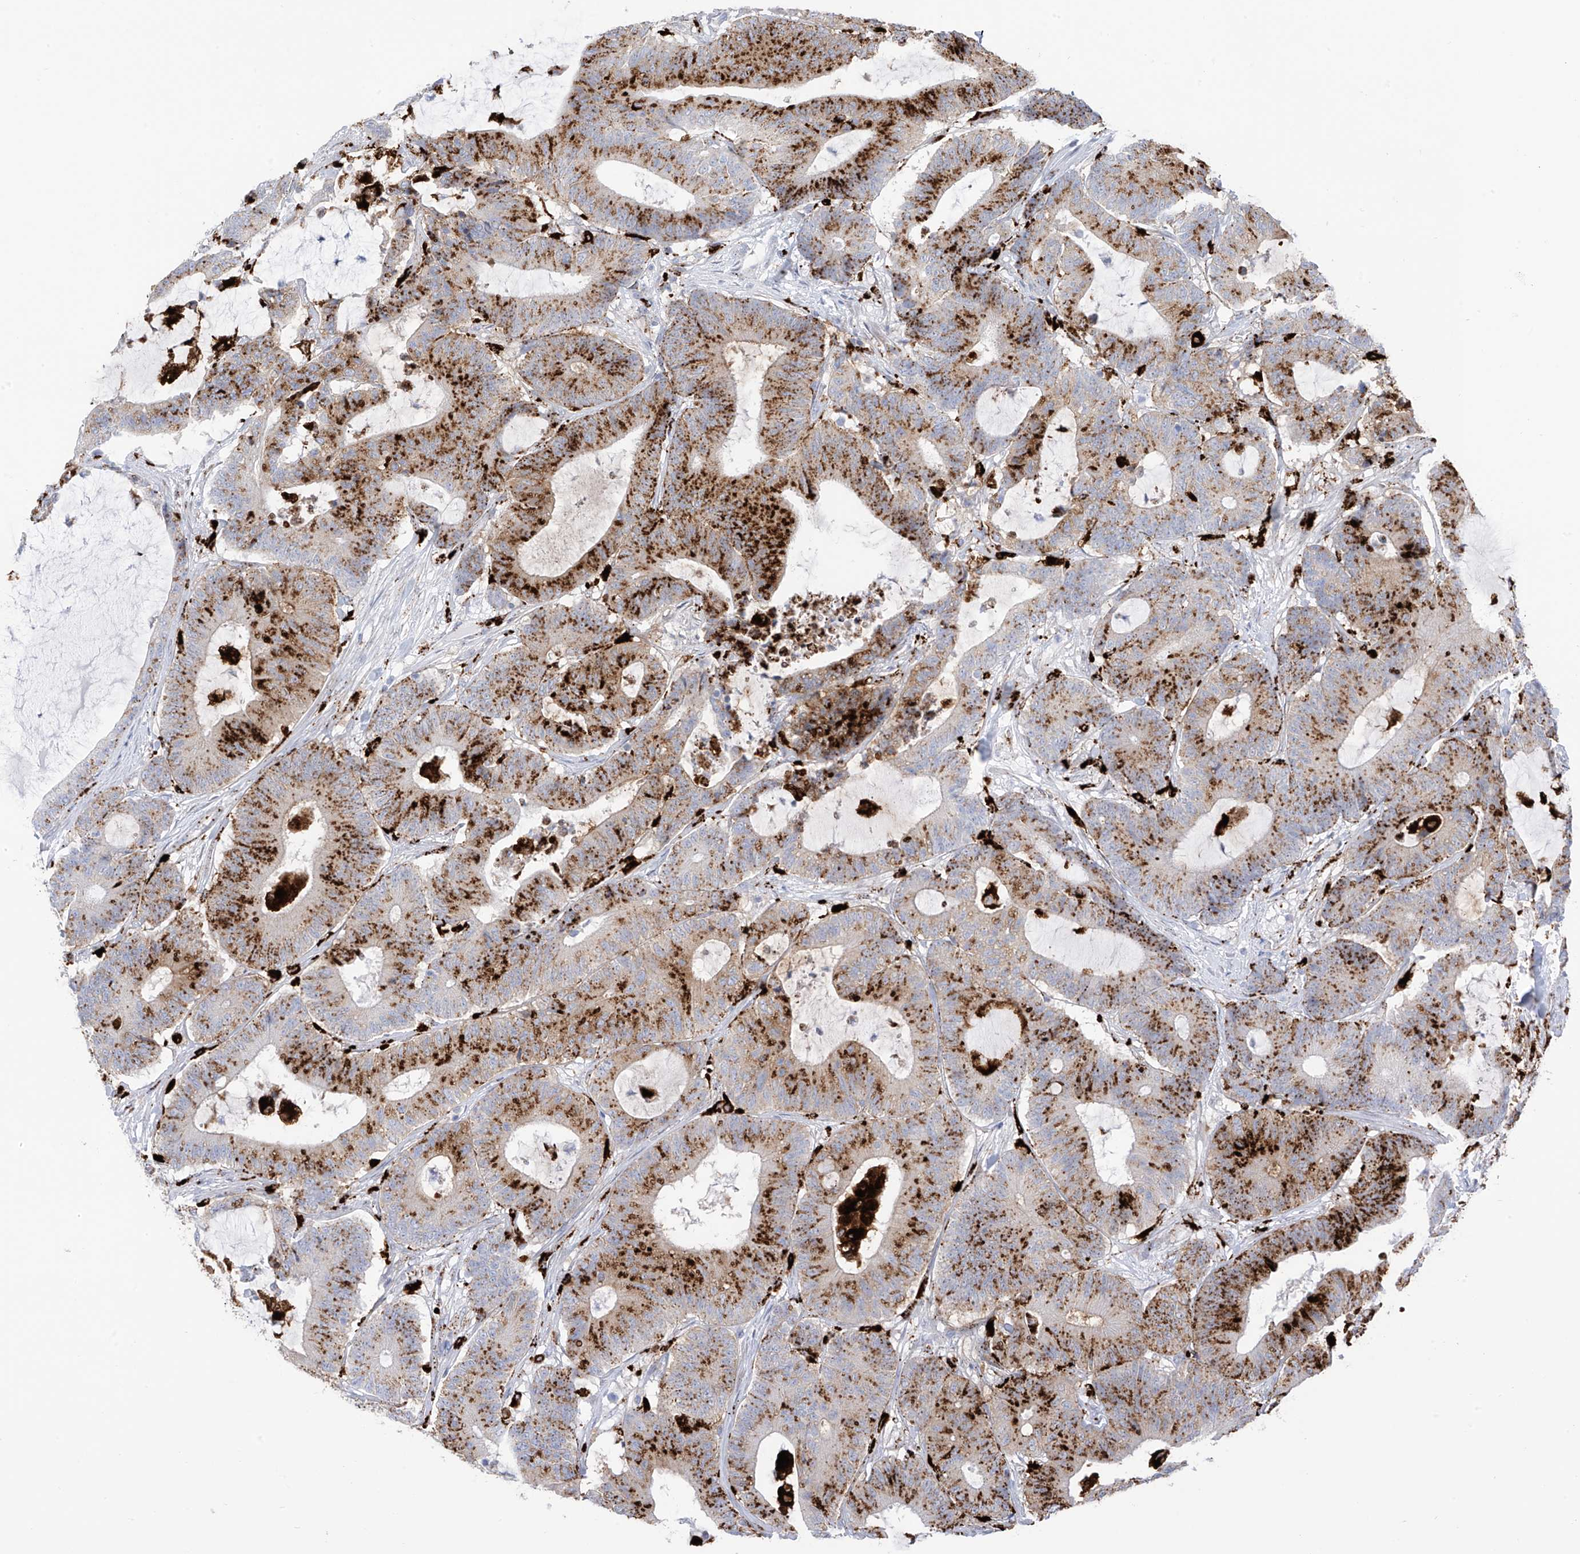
{"staining": {"intensity": "moderate", "quantity": ">75%", "location": "cytoplasmic/membranous"}, "tissue": "colorectal cancer", "cell_type": "Tumor cells", "image_type": "cancer", "snomed": [{"axis": "morphology", "description": "Adenocarcinoma, NOS"}, {"axis": "topography", "description": "Colon"}], "caption": "Immunohistochemistry photomicrograph of colorectal cancer stained for a protein (brown), which displays medium levels of moderate cytoplasmic/membranous expression in approximately >75% of tumor cells.", "gene": "PSPH", "patient": {"sex": "female", "age": 84}}